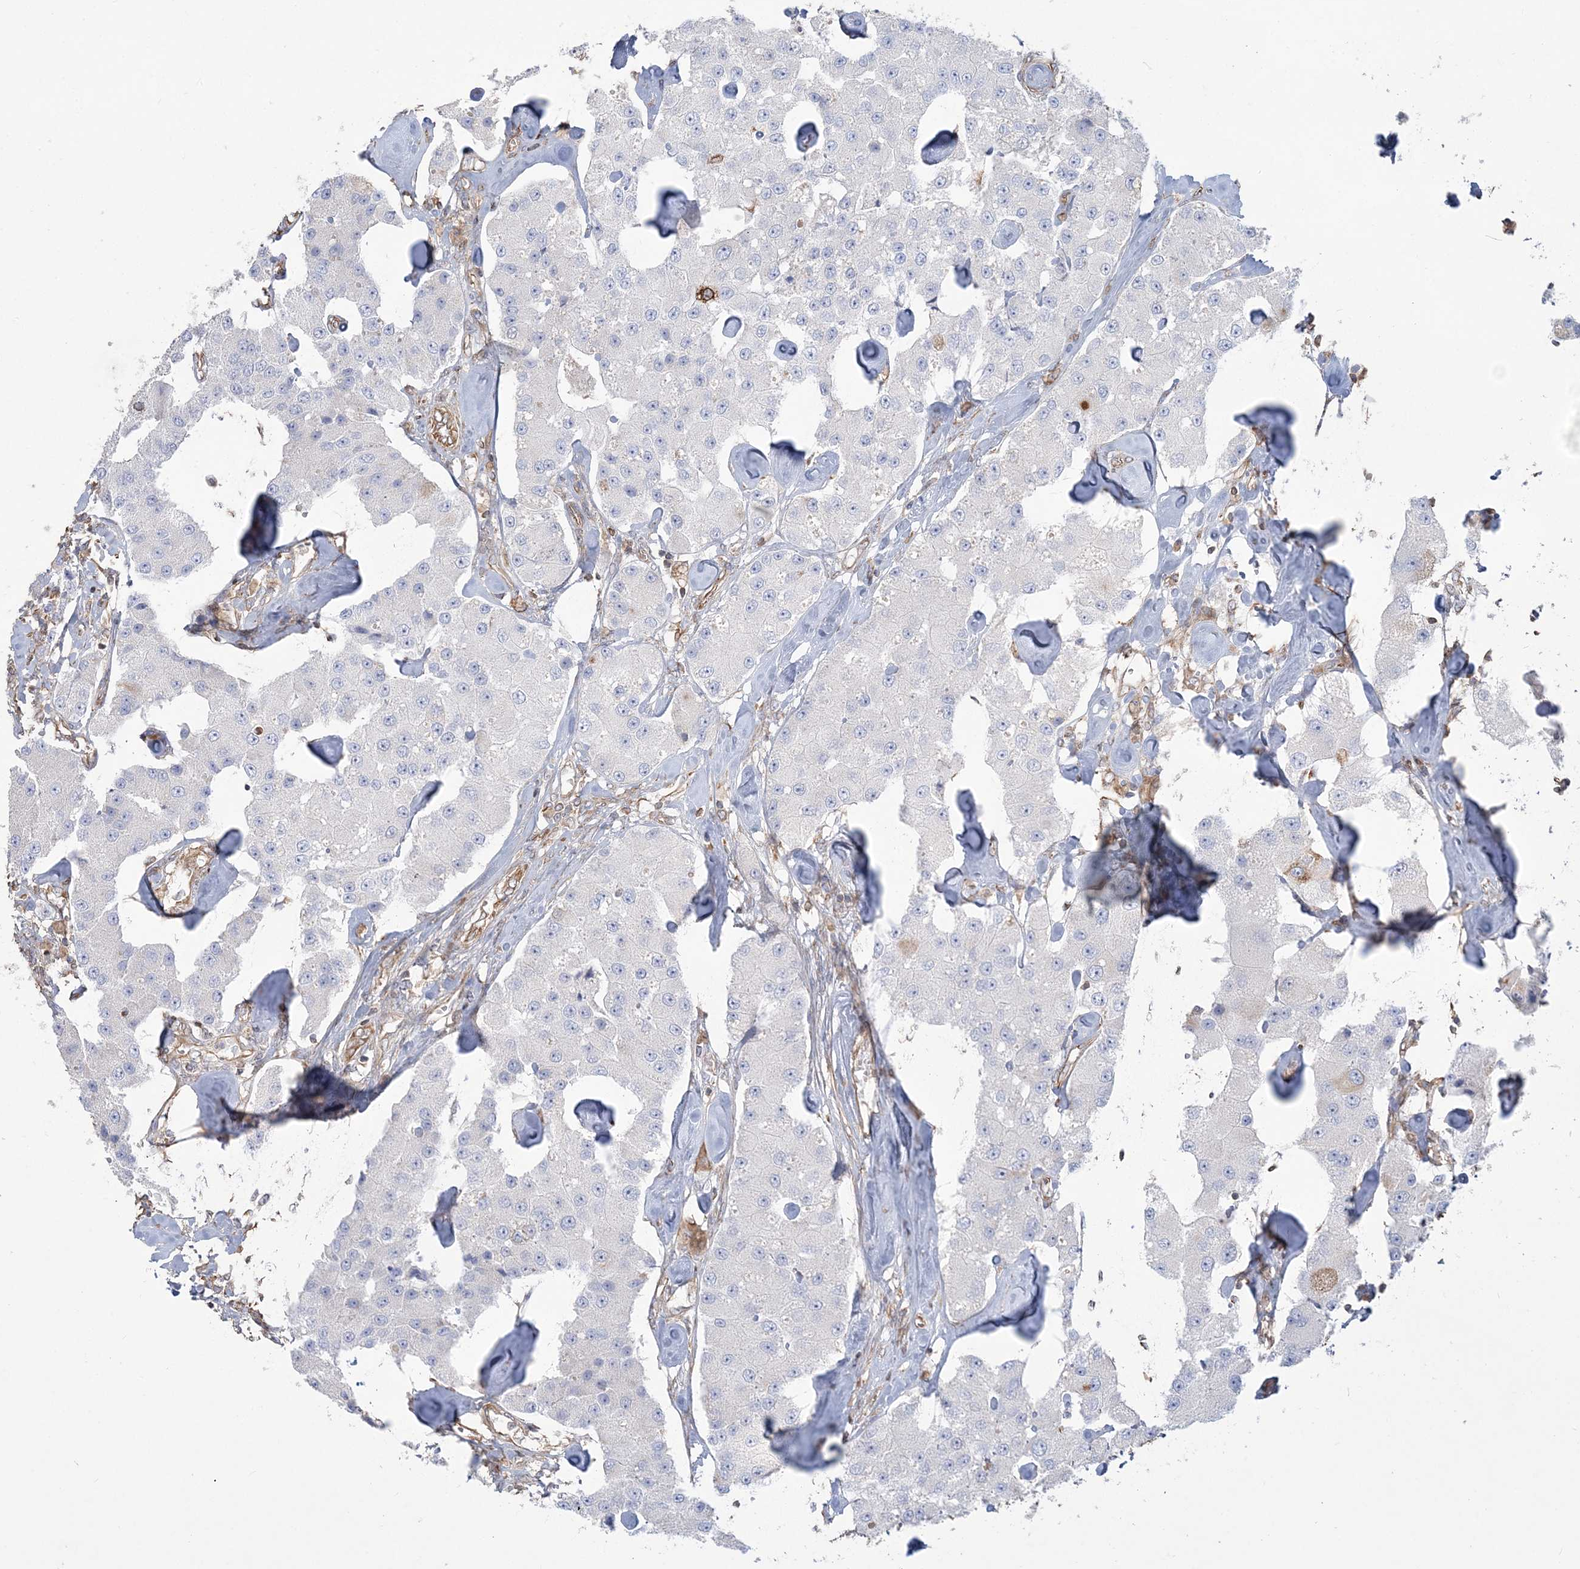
{"staining": {"intensity": "negative", "quantity": "none", "location": "none"}, "tissue": "carcinoid", "cell_type": "Tumor cells", "image_type": "cancer", "snomed": [{"axis": "morphology", "description": "Carcinoid, malignant, NOS"}, {"axis": "topography", "description": "Pancreas"}], "caption": "Tumor cells show no significant protein staining in carcinoid.", "gene": "ZNF821", "patient": {"sex": "male", "age": 41}}